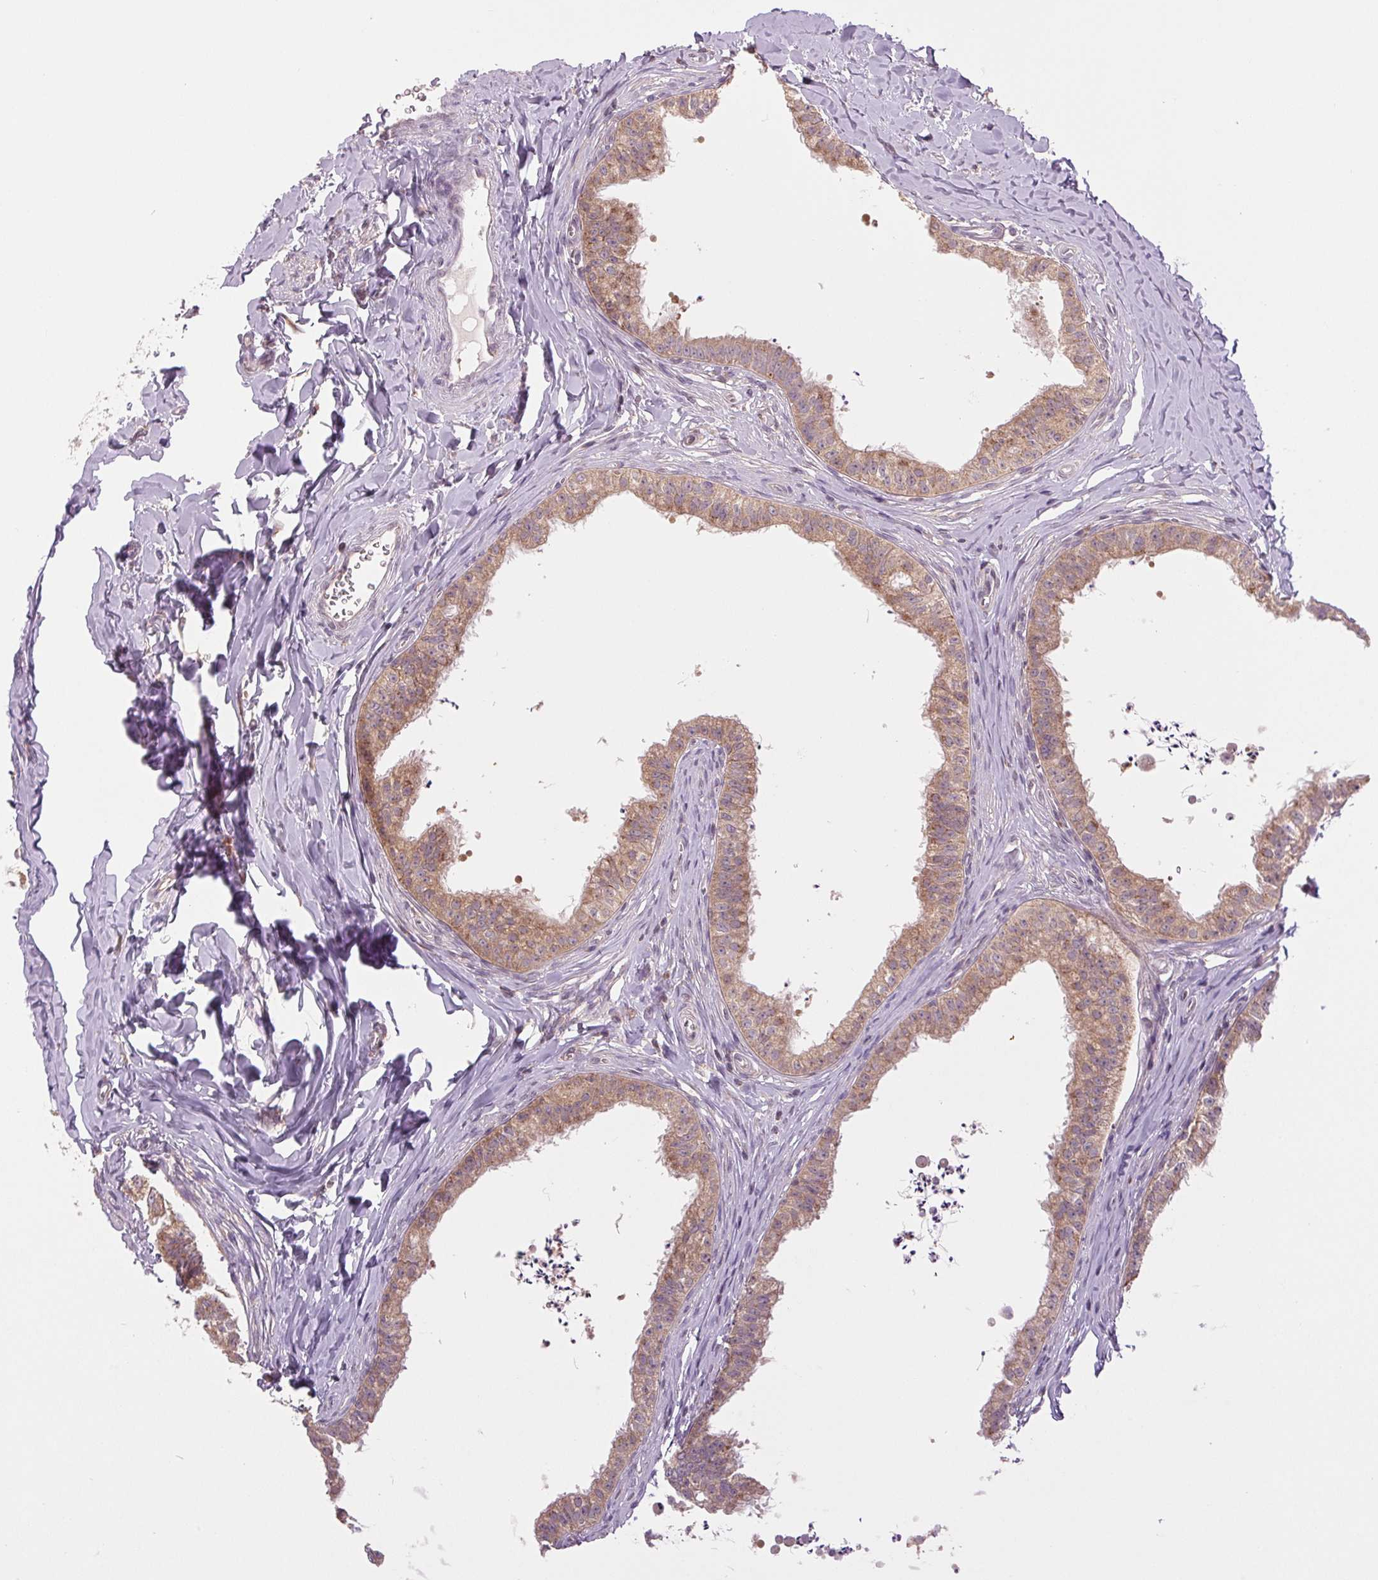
{"staining": {"intensity": "weak", "quantity": ">75%", "location": "cytoplasmic/membranous"}, "tissue": "epididymis", "cell_type": "Glandular cells", "image_type": "normal", "snomed": [{"axis": "morphology", "description": "Normal tissue, NOS"}, {"axis": "topography", "description": "Epididymis"}], "caption": "Human epididymis stained for a protein (brown) displays weak cytoplasmic/membranous positive positivity in about >75% of glandular cells.", "gene": "MAP3K5", "patient": {"sex": "male", "age": 24}}